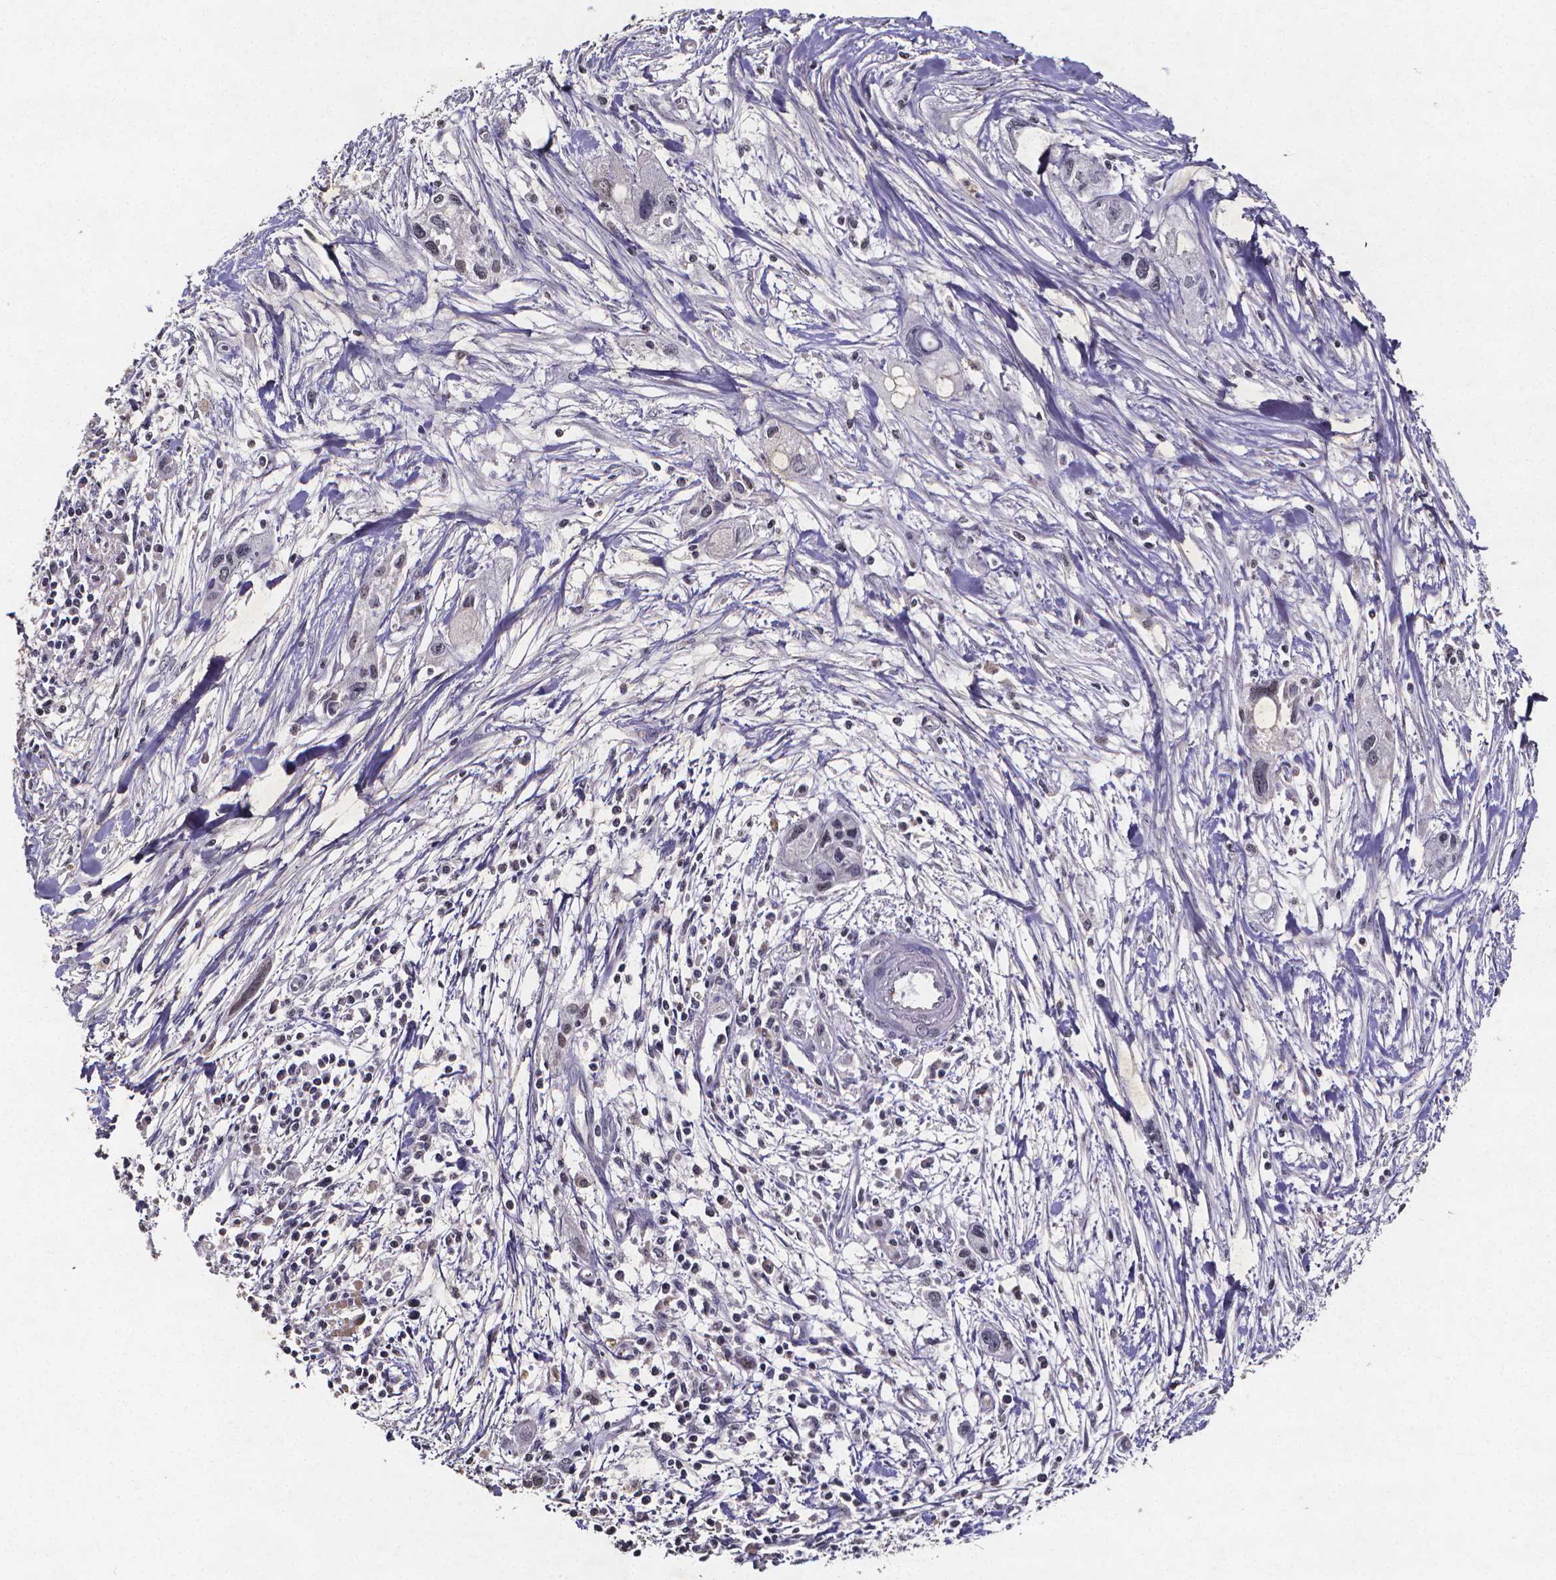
{"staining": {"intensity": "negative", "quantity": "none", "location": "none"}, "tissue": "pancreatic cancer", "cell_type": "Tumor cells", "image_type": "cancer", "snomed": [{"axis": "morphology", "description": "Adenocarcinoma, NOS"}, {"axis": "topography", "description": "Pancreas"}], "caption": "This is an immunohistochemistry image of human pancreatic adenocarcinoma. There is no staining in tumor cells.", "gene": "TP73", "patient": {"sex": "female", "age": 61}}